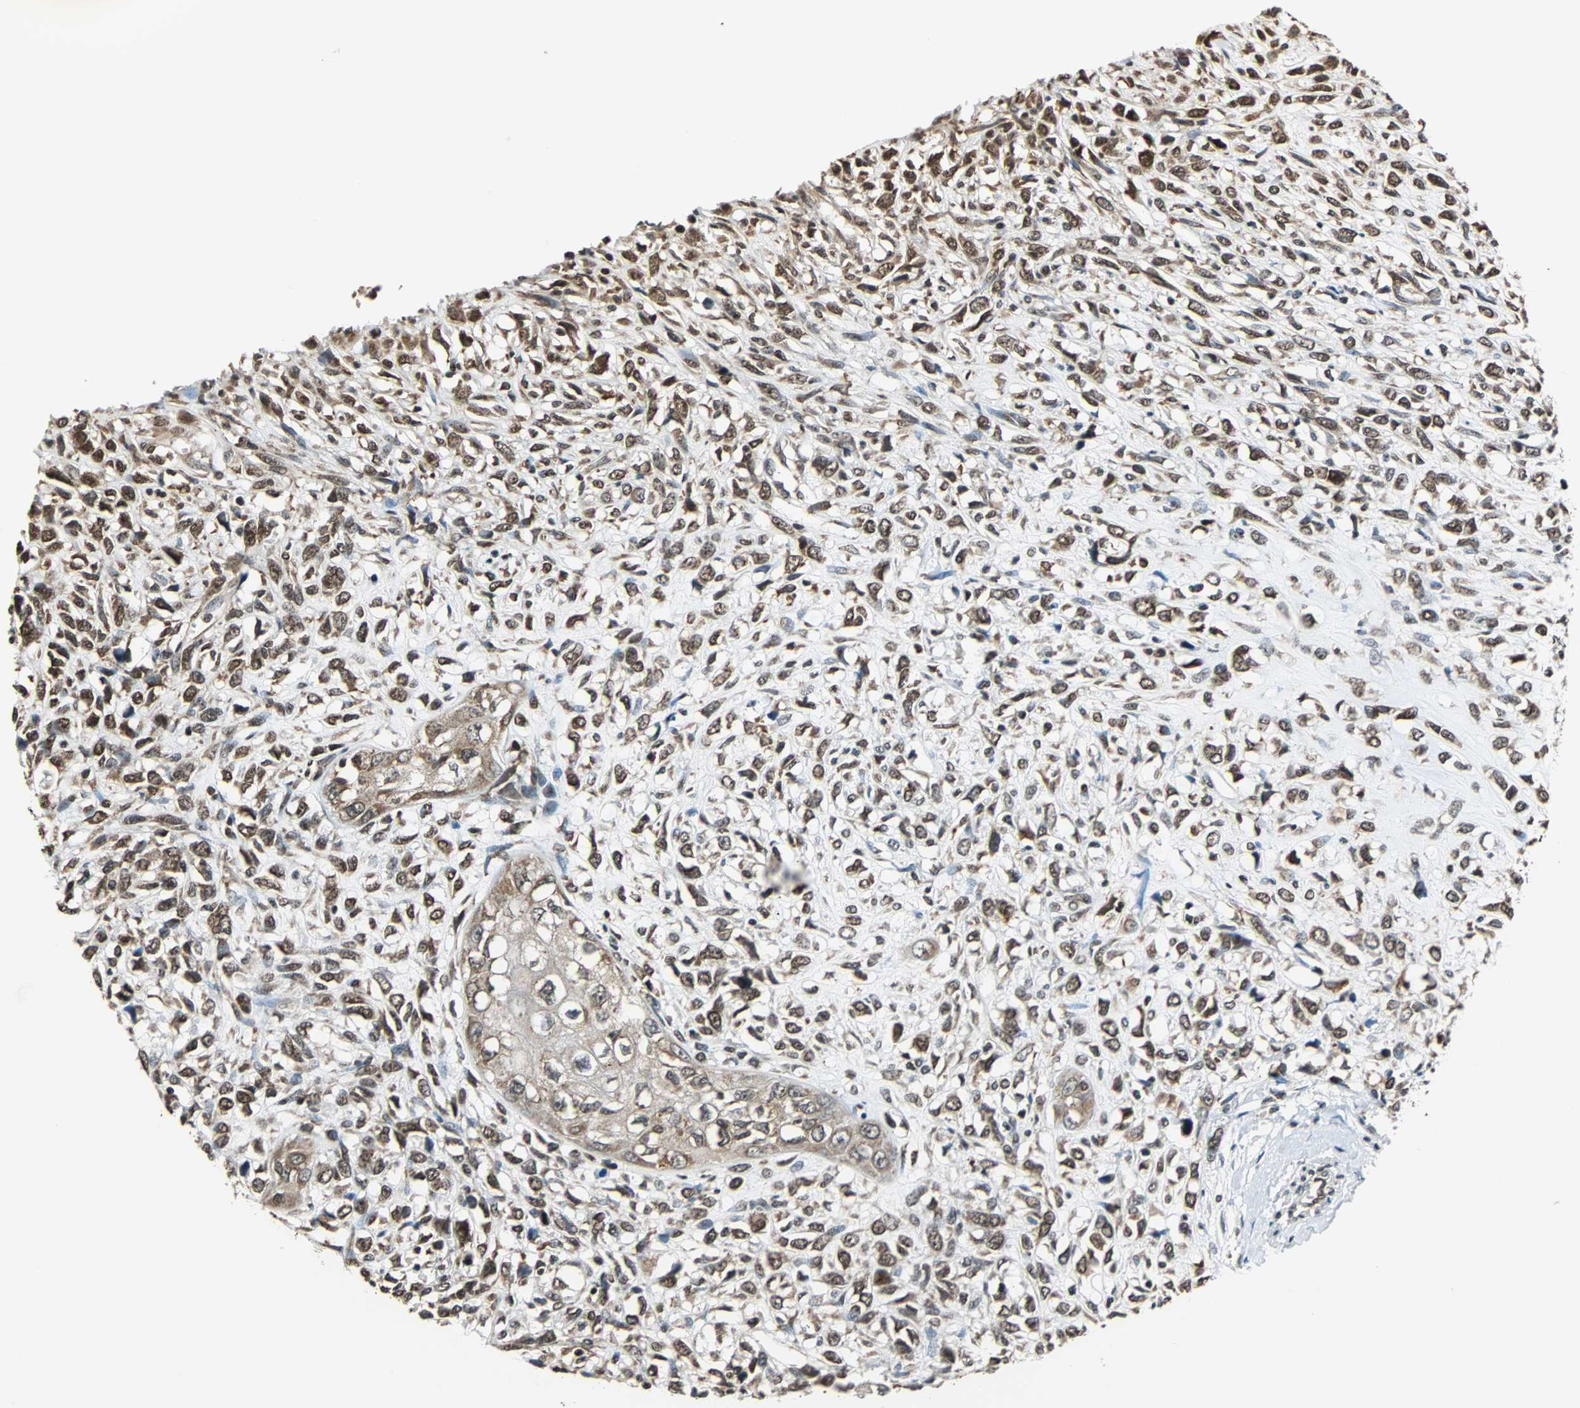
{"staining": {"intensity": "strong", "quantity": ">75%", "location": "nuclear"}, "tissue": "head and neck cancer", "cell_type": "Tumor cells", "image_type": "cancer", "snomed": [{"axis": "morphology", "description": "Necrosis, NOS"}, {"axis": "morphology", "description": "Neoplasm, malignant, NOS"}, {"axis": "topography", "description": "Salivary gland"}, {"axis": "topography", "description": "Head-Neck"}], "caption": "A high-resolution image shows IHC staining of head and neck malignant neoplasm, which exhibits strong nuclear expression in about >75% of tumor cells.", "gene": "REST", "patient": {"sex": "male", "age": 43}}